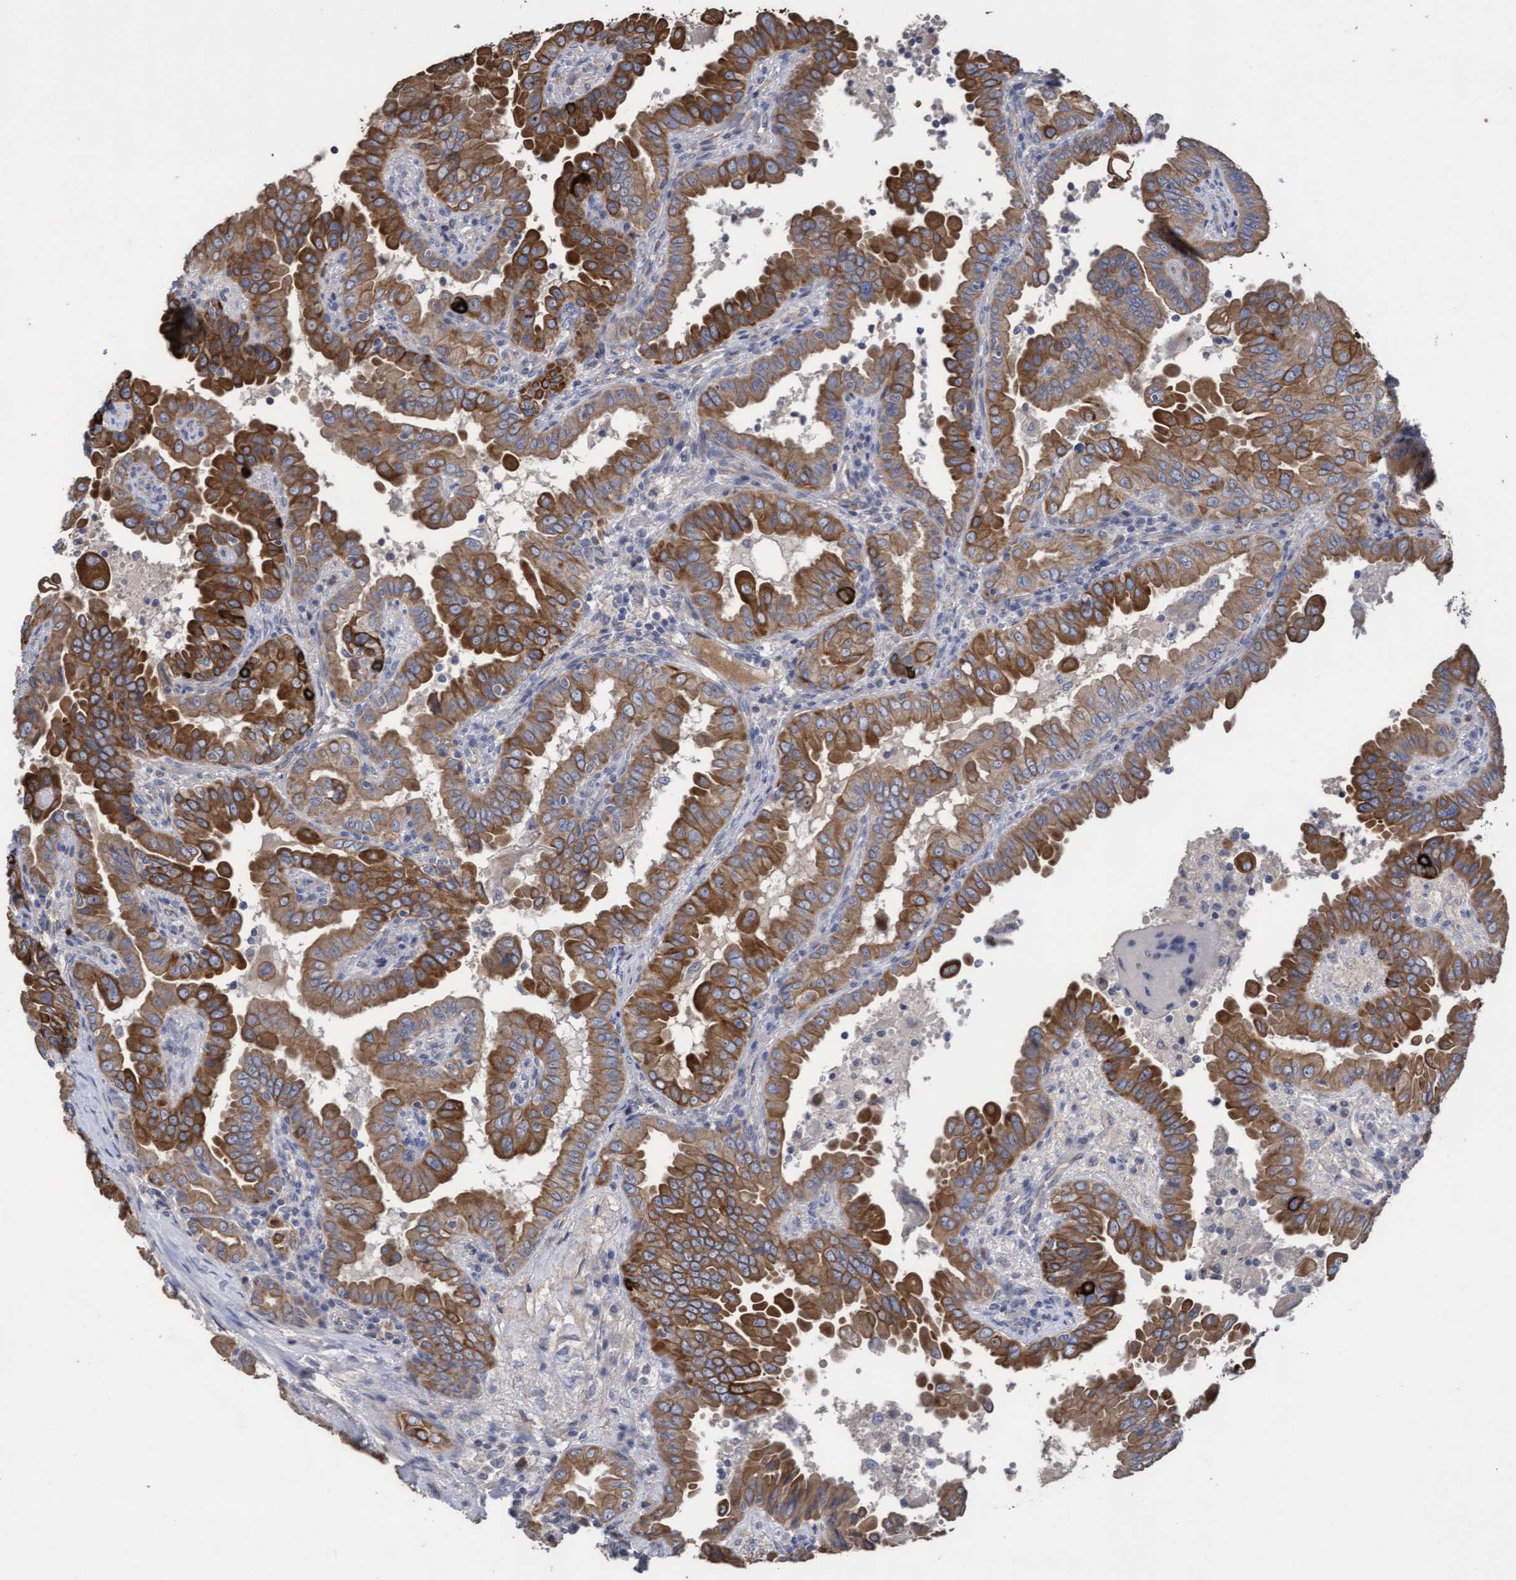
{"staining": {"intensity": "moderate", "quantity": ">75%", "location": "cytoplasmic/membranous"}, "tissue": "thyroid cancer", "cell_type": "Tumor cells", "image_type": "cancer", "snomed": [{"axis": "morphology", "description": "Papillary adenocarcinoma, NOS"}, {"axis": "topography", "description": "Thyroid gland"}], "caption": "A brown stain labels moderate cytoplasmic/membranous positivity of a protein in thyroid papillary adenocarcinoma tumor cells.", "gene": "KRT24", "patient": {"sex": "male", "age": 33}}